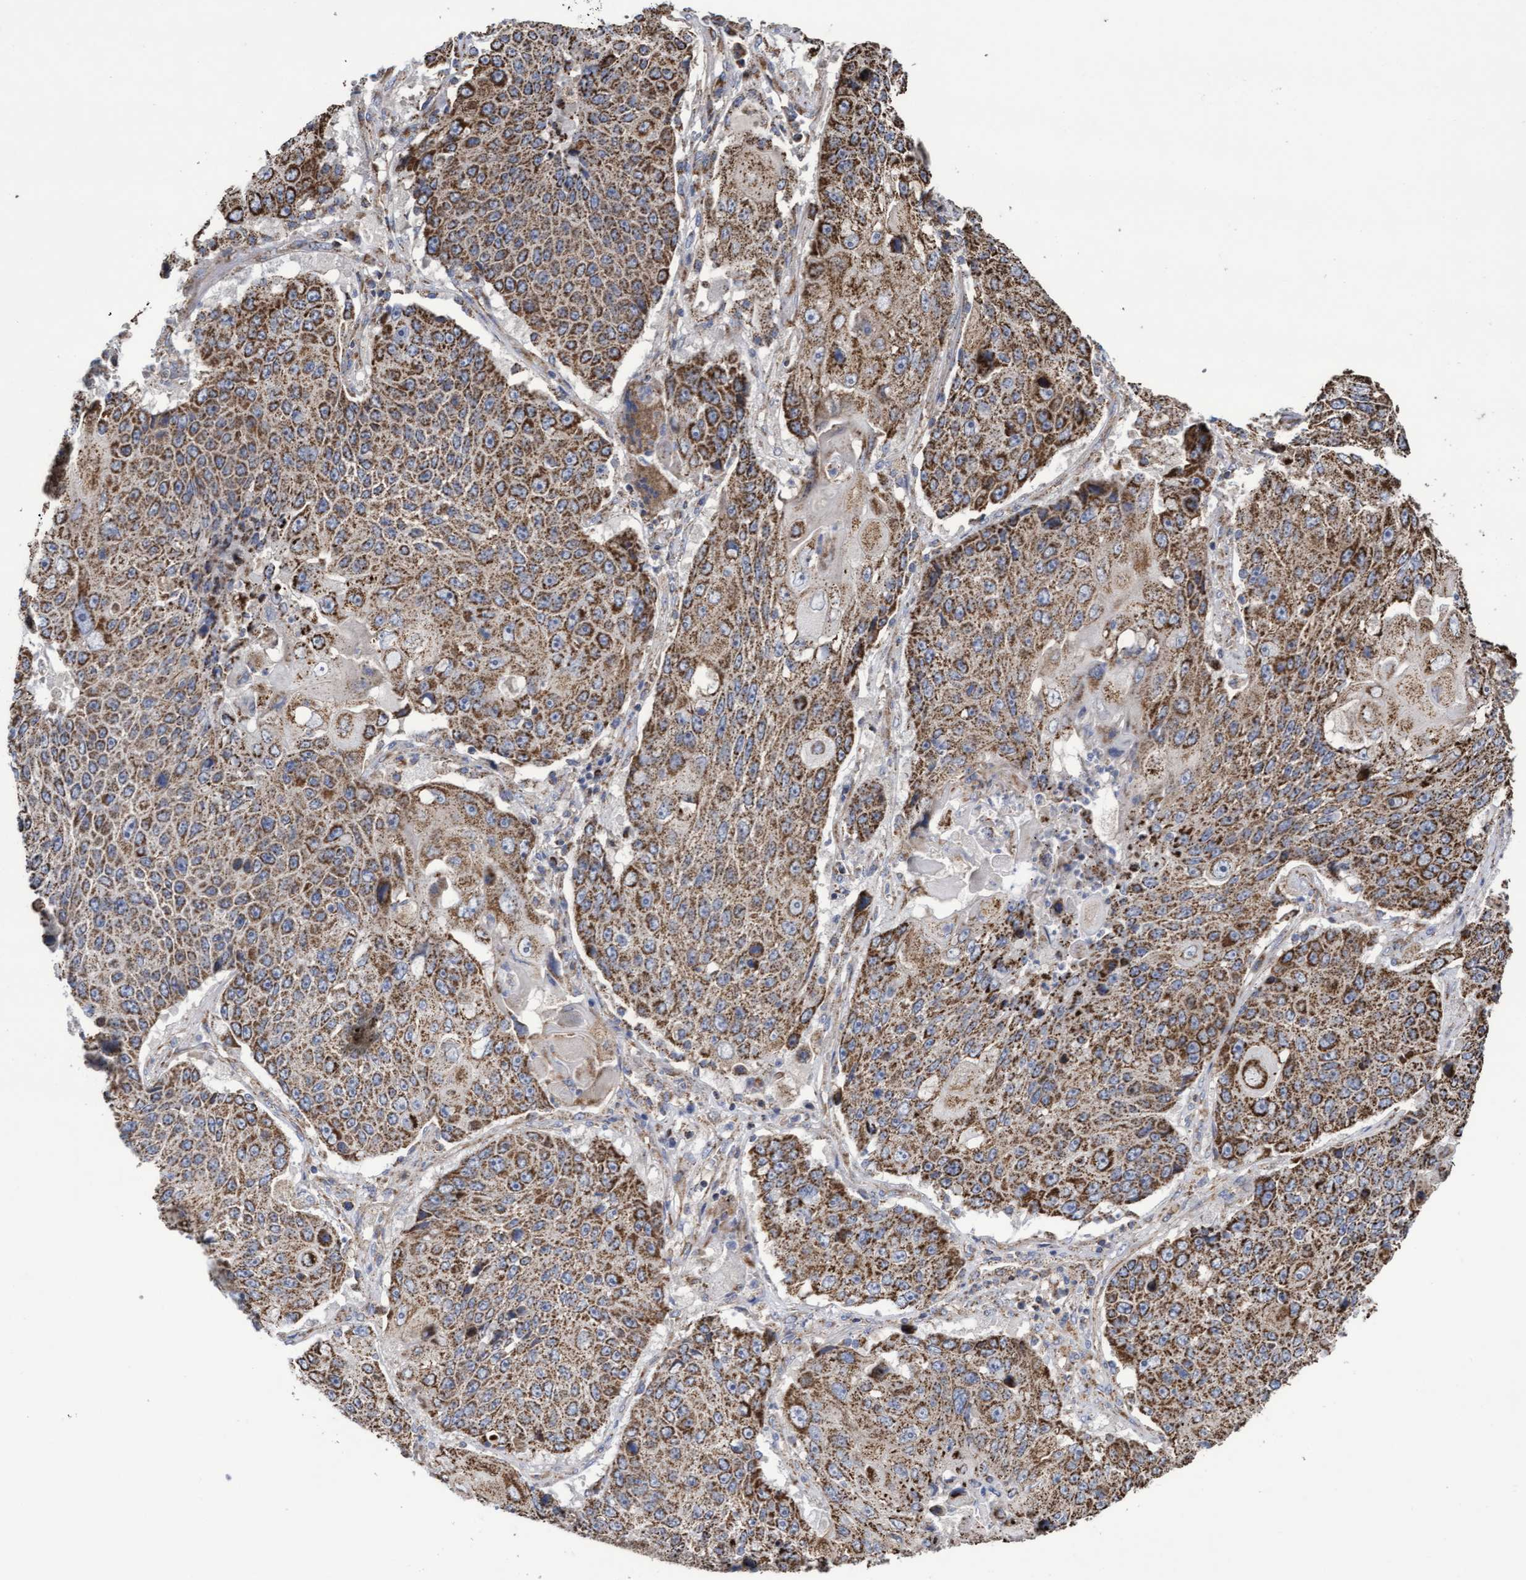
{"staining": {"intensity": "strong", "quantity": ">75%", "location": "cytoplasmic/membranous"}, "tissue": "lung cancer", "cell_type": "Tumor cells", "image_type": "cancer", "snomed": [{"axis": "morphology", "description": "Squamous cell carcinoma, NOS"}, {"axis": "topography", "description": "Lung"}], "caption": "High-magnification brightfield microscopy of lung squamous cell carcinoma stained with DAB (brown) and counterstained with hematoxylin (blue). tumor cells exhibit strong cytoplasmic/membranous positivity is present in approximately>75% of cells. The protein is shown in brown color, while the nuclei are stained blue.", "gene": "COBL", "patient": {"sex": "male", "age": 61}}